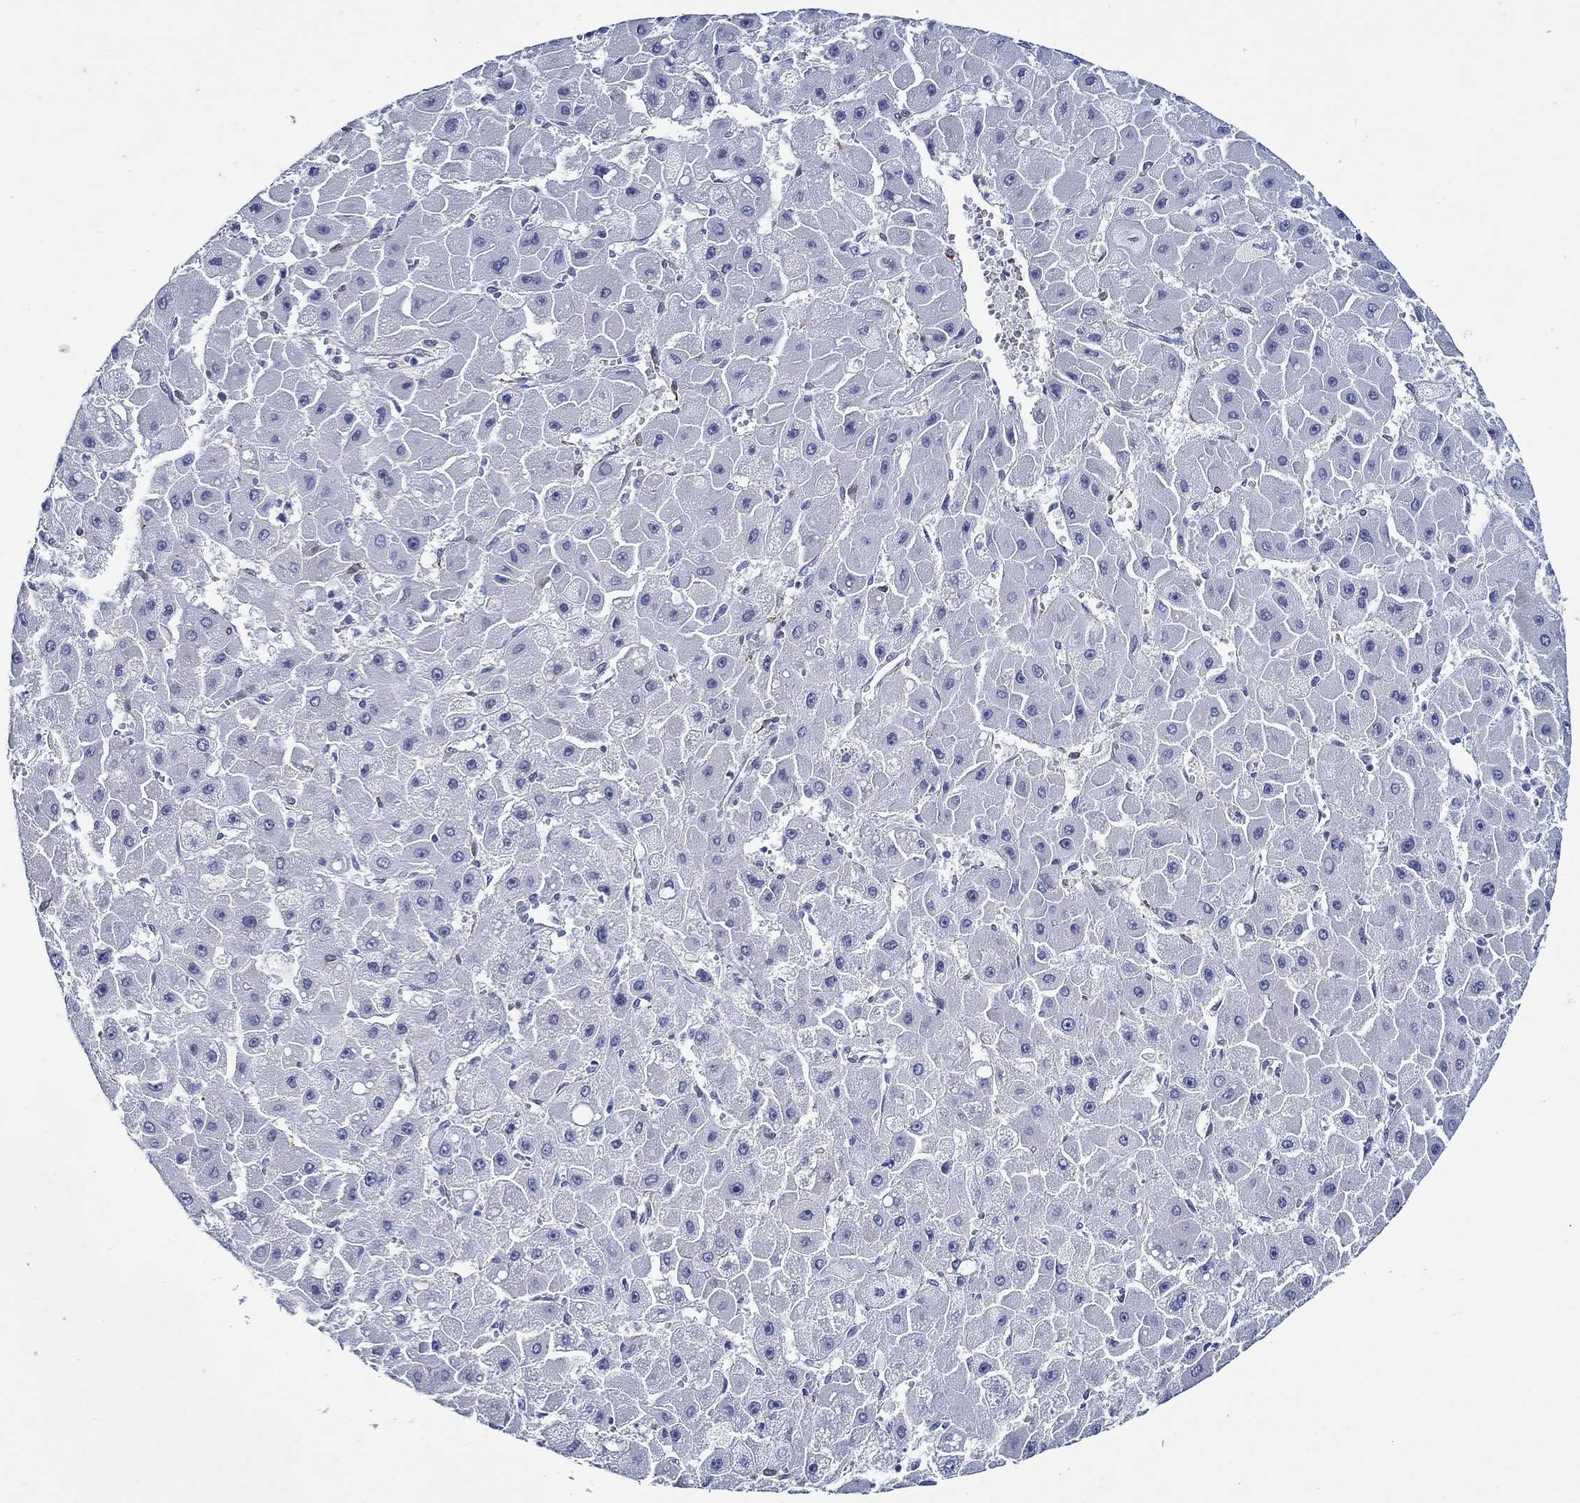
{"staining": {"intensity": "negative", "quantity": "none", "location": "none"}, "tissue": "liver cancer", "cell_type": "Tumor cells", "image_type": "cancer", "snomed": [{"axis": "morphology", "description": "Carcinoma, Hepatocellular, NOS"}, {"axis": "topography", "description": "Liver"}], "caption": "A photomicrograph of hepatocellular carcinoma (liver) stained for a protein displays no brown staining in tumor cells. (Brightfield microscopy of DAB (3,3'-diaminobenzidine) immunohistochemistry at high magnification).", "gene": "MC2R", "patient": {"sex": "female", "age": 25}}